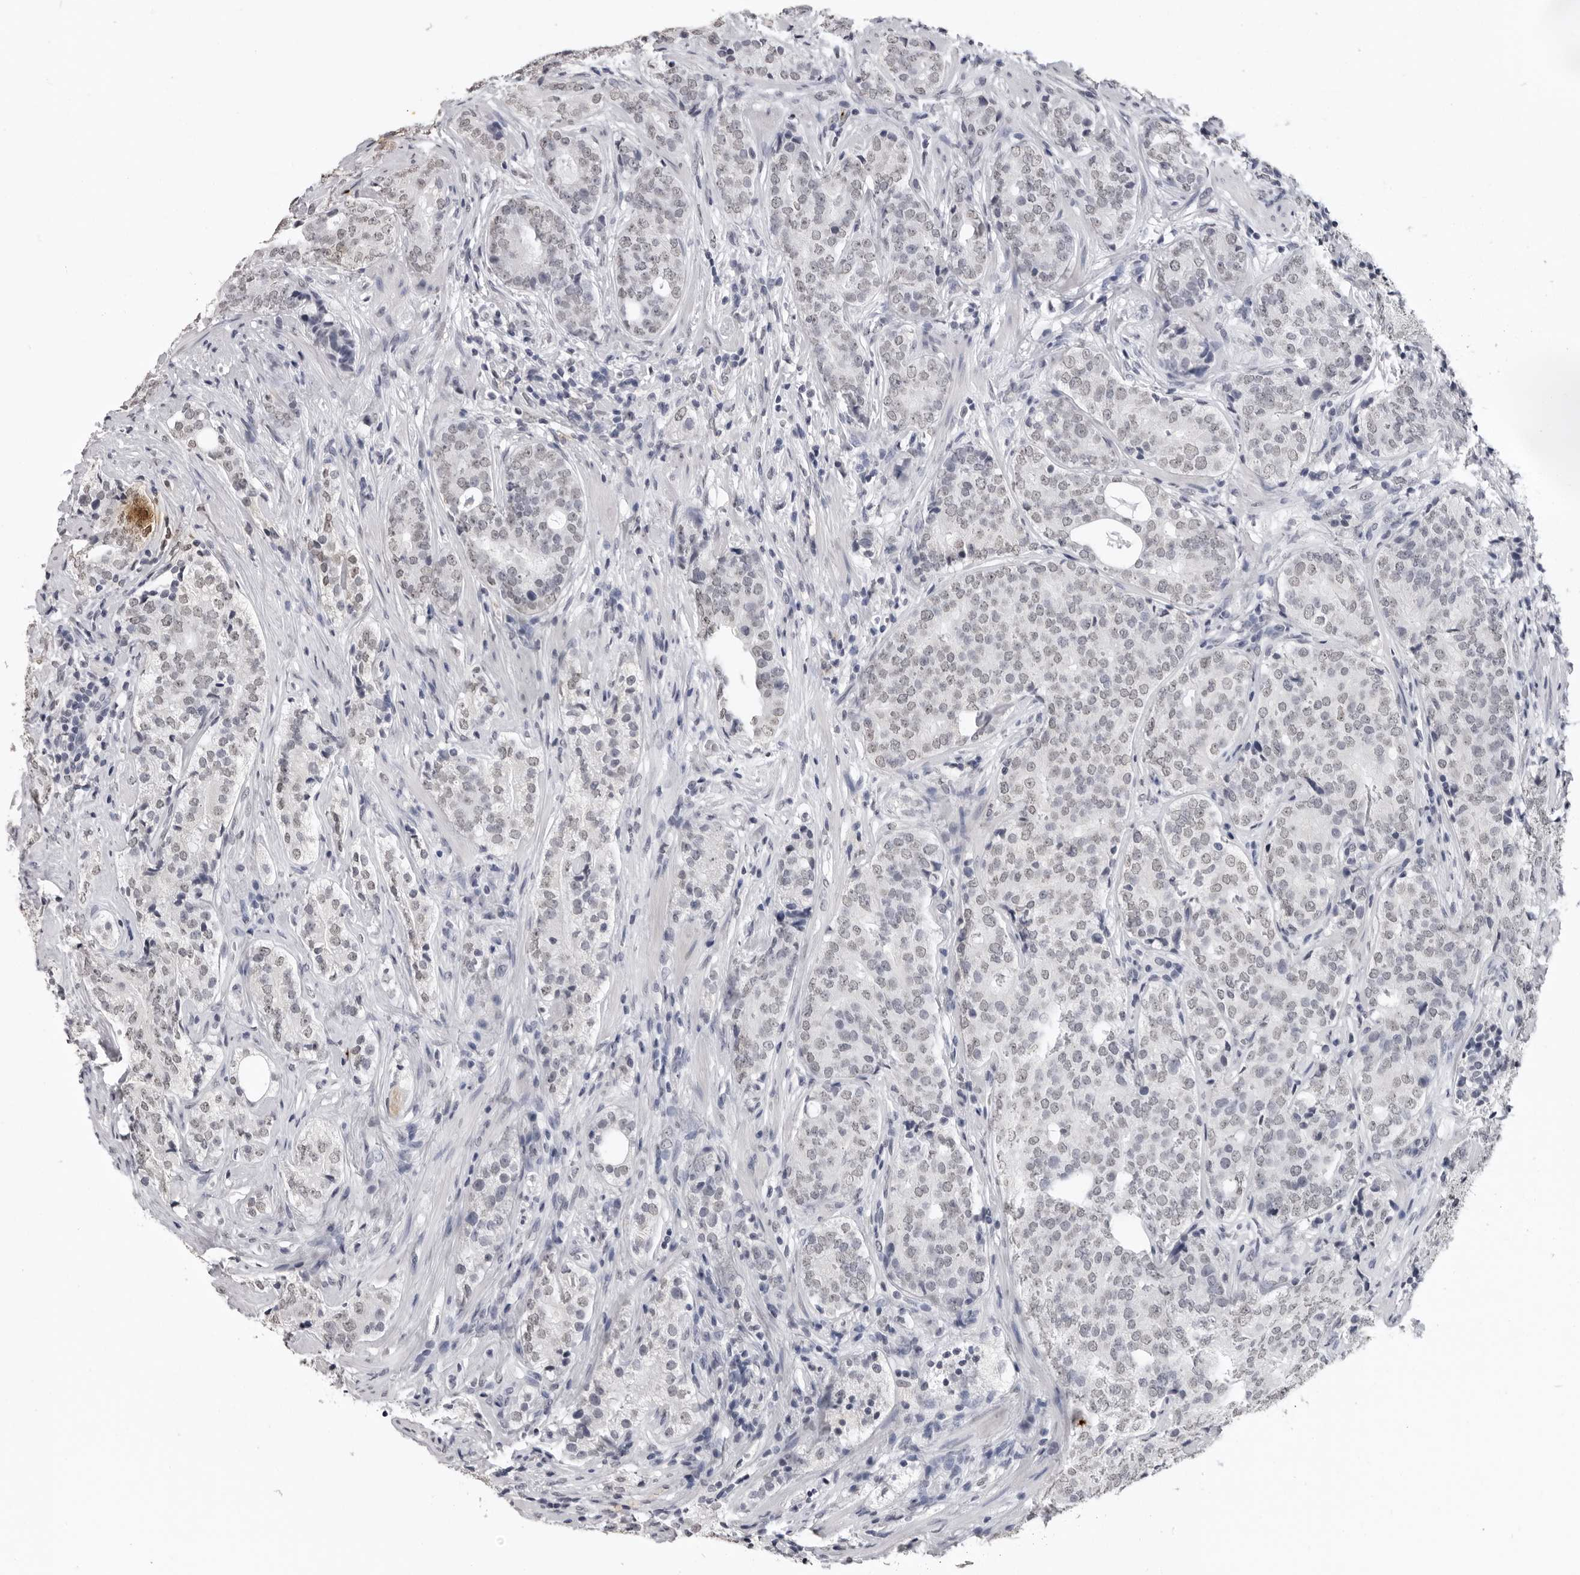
{"staining": {"intensity": "weak", "quantity": ">75%", "location": "nuclear"}, "tissue": "prostate cancer", "cell_type": "Tumor cells", "image_type": "cancer", "snomed": [{"axis": "morphology", "description": "Adenocarcinoma, High grade"}, {"axis": "topography", "description": "Prostate"}], "caption": "A brown stain highlights weak nuclear expression of a protein in human prostate high-grade adenocarcinoma tumor cells.", "gene": "HEPACAM", "patient": {"sex": "male", "age": 56}}